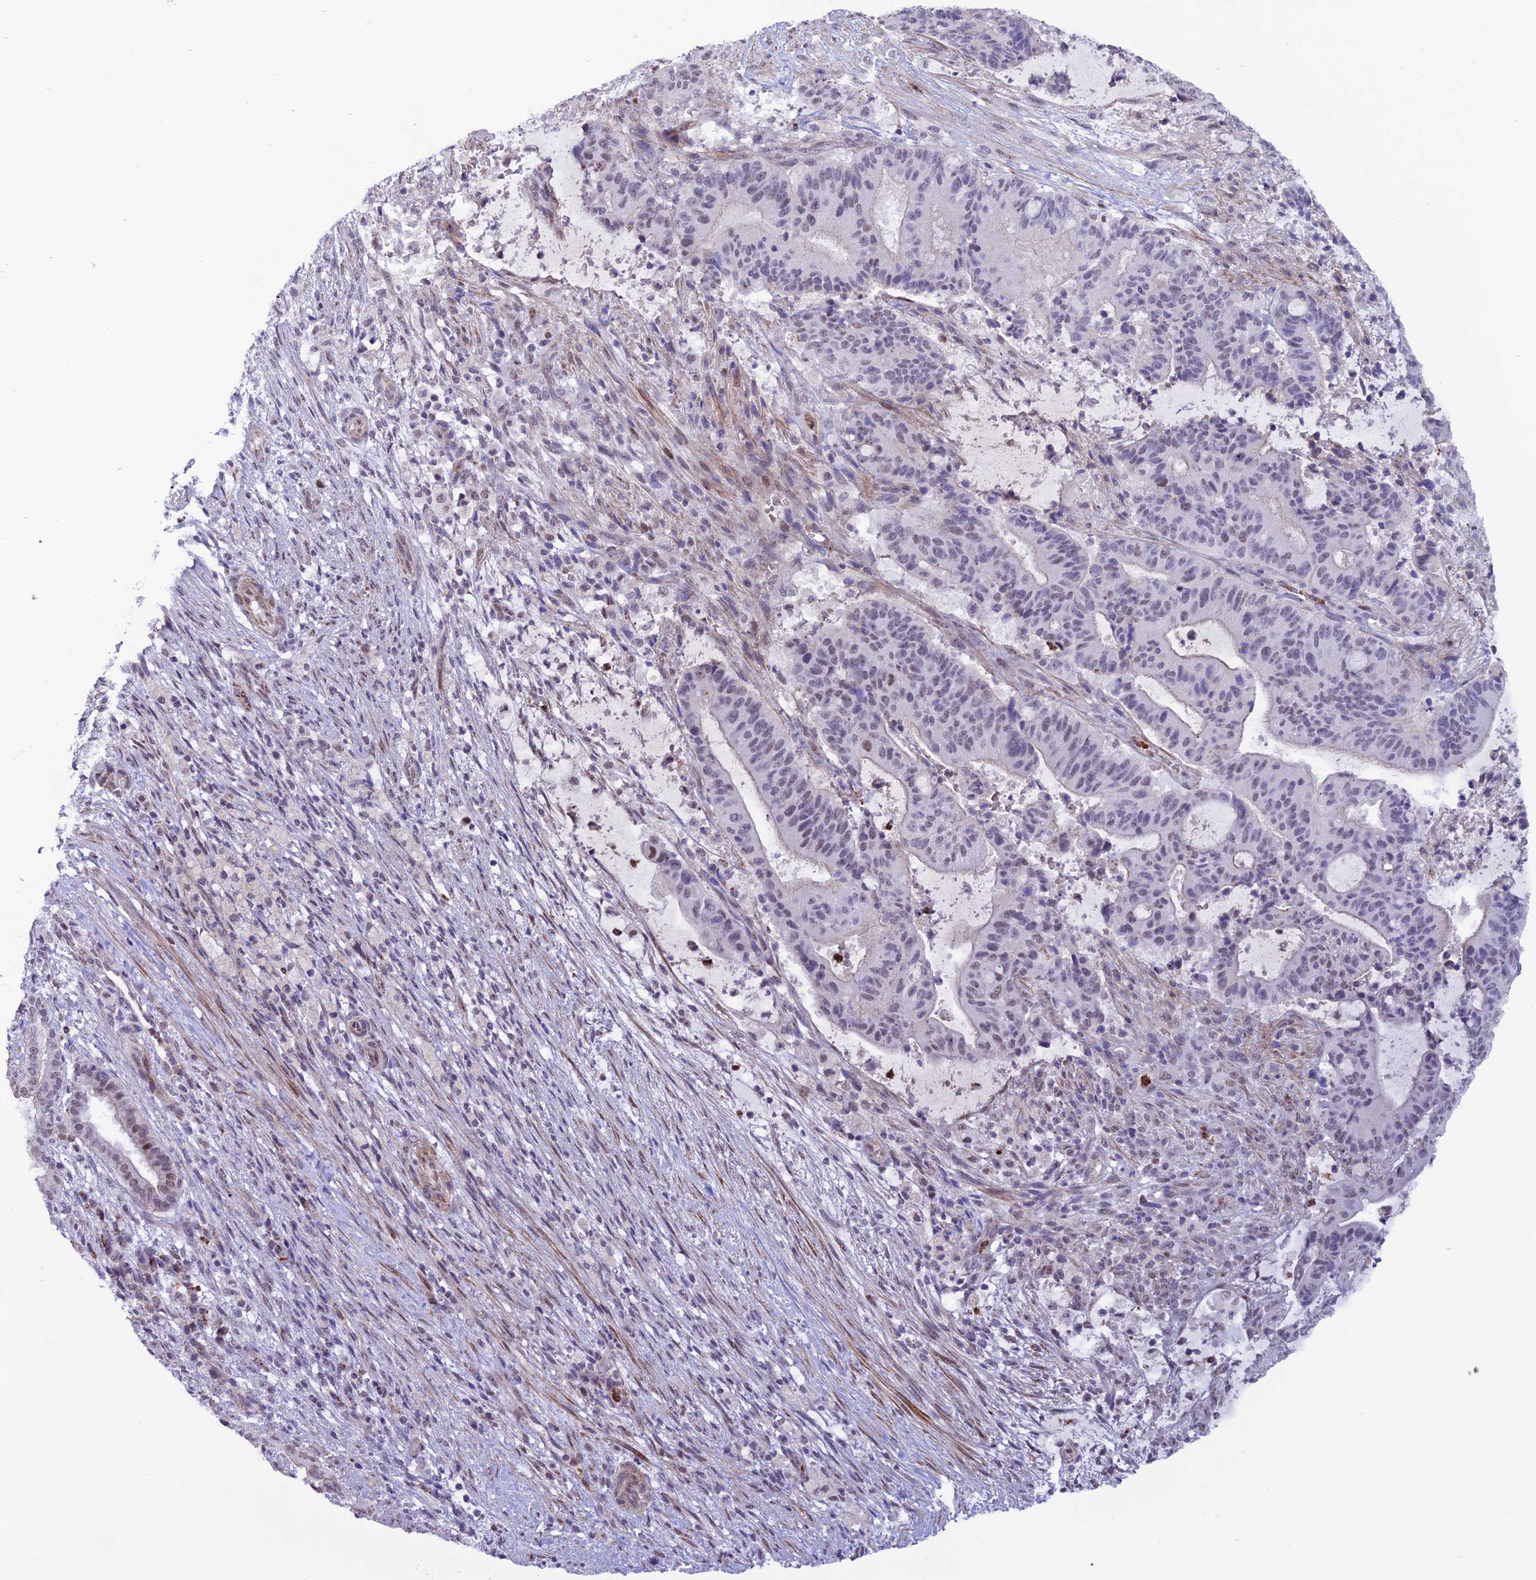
{"staining": {"intensity": "moderate", "quantity": "<25%", "location": "nuclear"}, "tissue": "liver cancer", "cell_type": "Tumor cells", "image_type": "cancer", "snomed": [{"axis": "morphology", "description": "Normal tissue, NOS"}, {"axis": "morphology", "description": "Cholangiocarcinoma"}, {"axis": "topography", "description": "Liver"}, {"axis": "topography", "description": "Peripheral nerve tissue"}], "caption": "Immunohistochemical staining of liver cholangiocarcinoma exhibits low levels of moderate nuclear expression in approximately <25% of tumor cells. (Brightfield microscopy of DAB IHC at high magnification).", "gene": "COL6A6", "patient": {"sex": "female", "age": 73}}